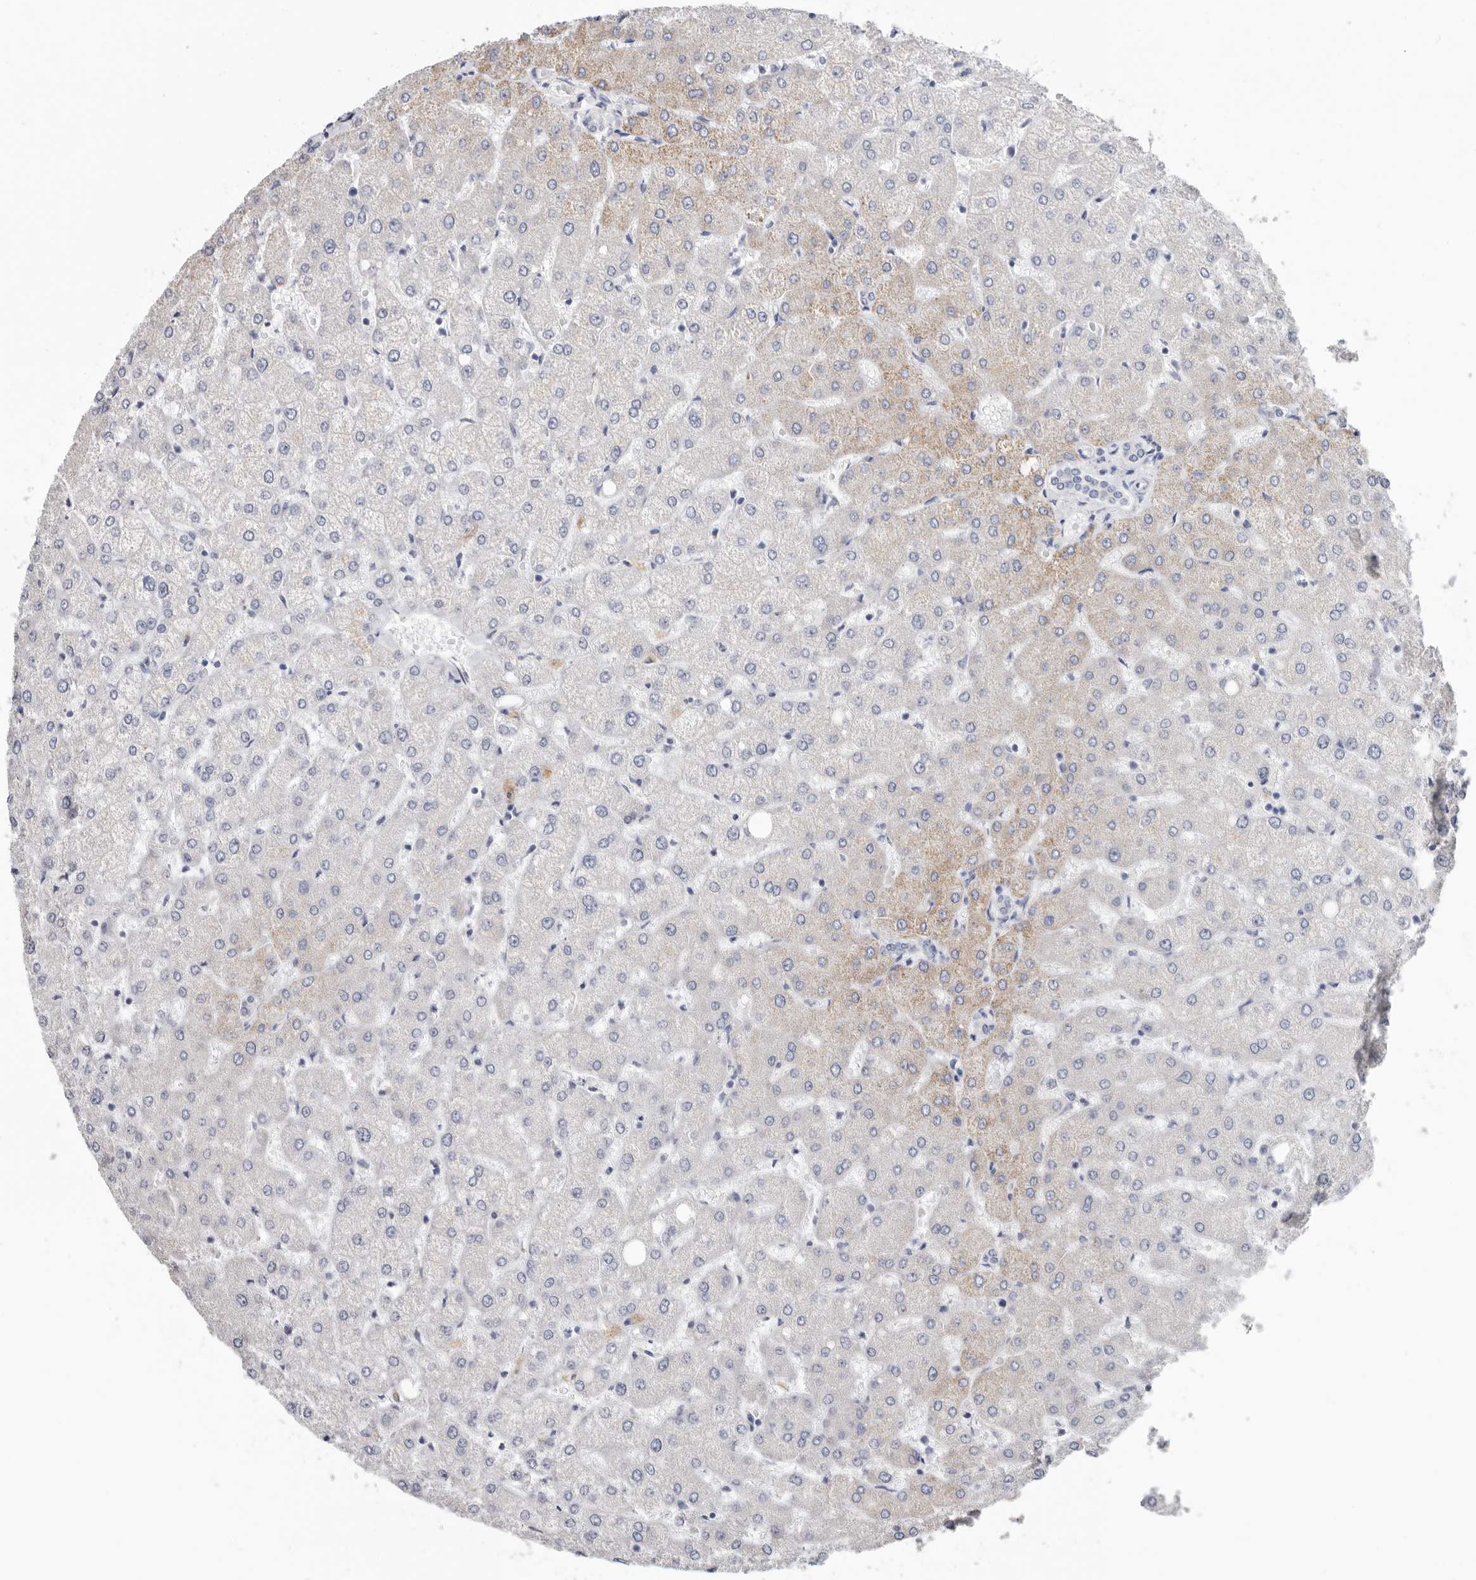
{"staining": {"intensity": "negative", "quantity": "none", "location": "none"}, "tissue": "liver", "cell_type": "Cholangiocytes", "image_type": "normal", "snomed": [{"axis": "morphology", "description": "Normal tissue, NOS"}, {"axis": "topography", "description": "Liver"}], "caption": "IHC micrograph of unremarkable human liver stained for a protein (brown), which shows no positivity in cholangiocytes. Nuclei are stained in blue.", "gene": "RSPO2", "patient": {"sex": "female", "age": 54}}